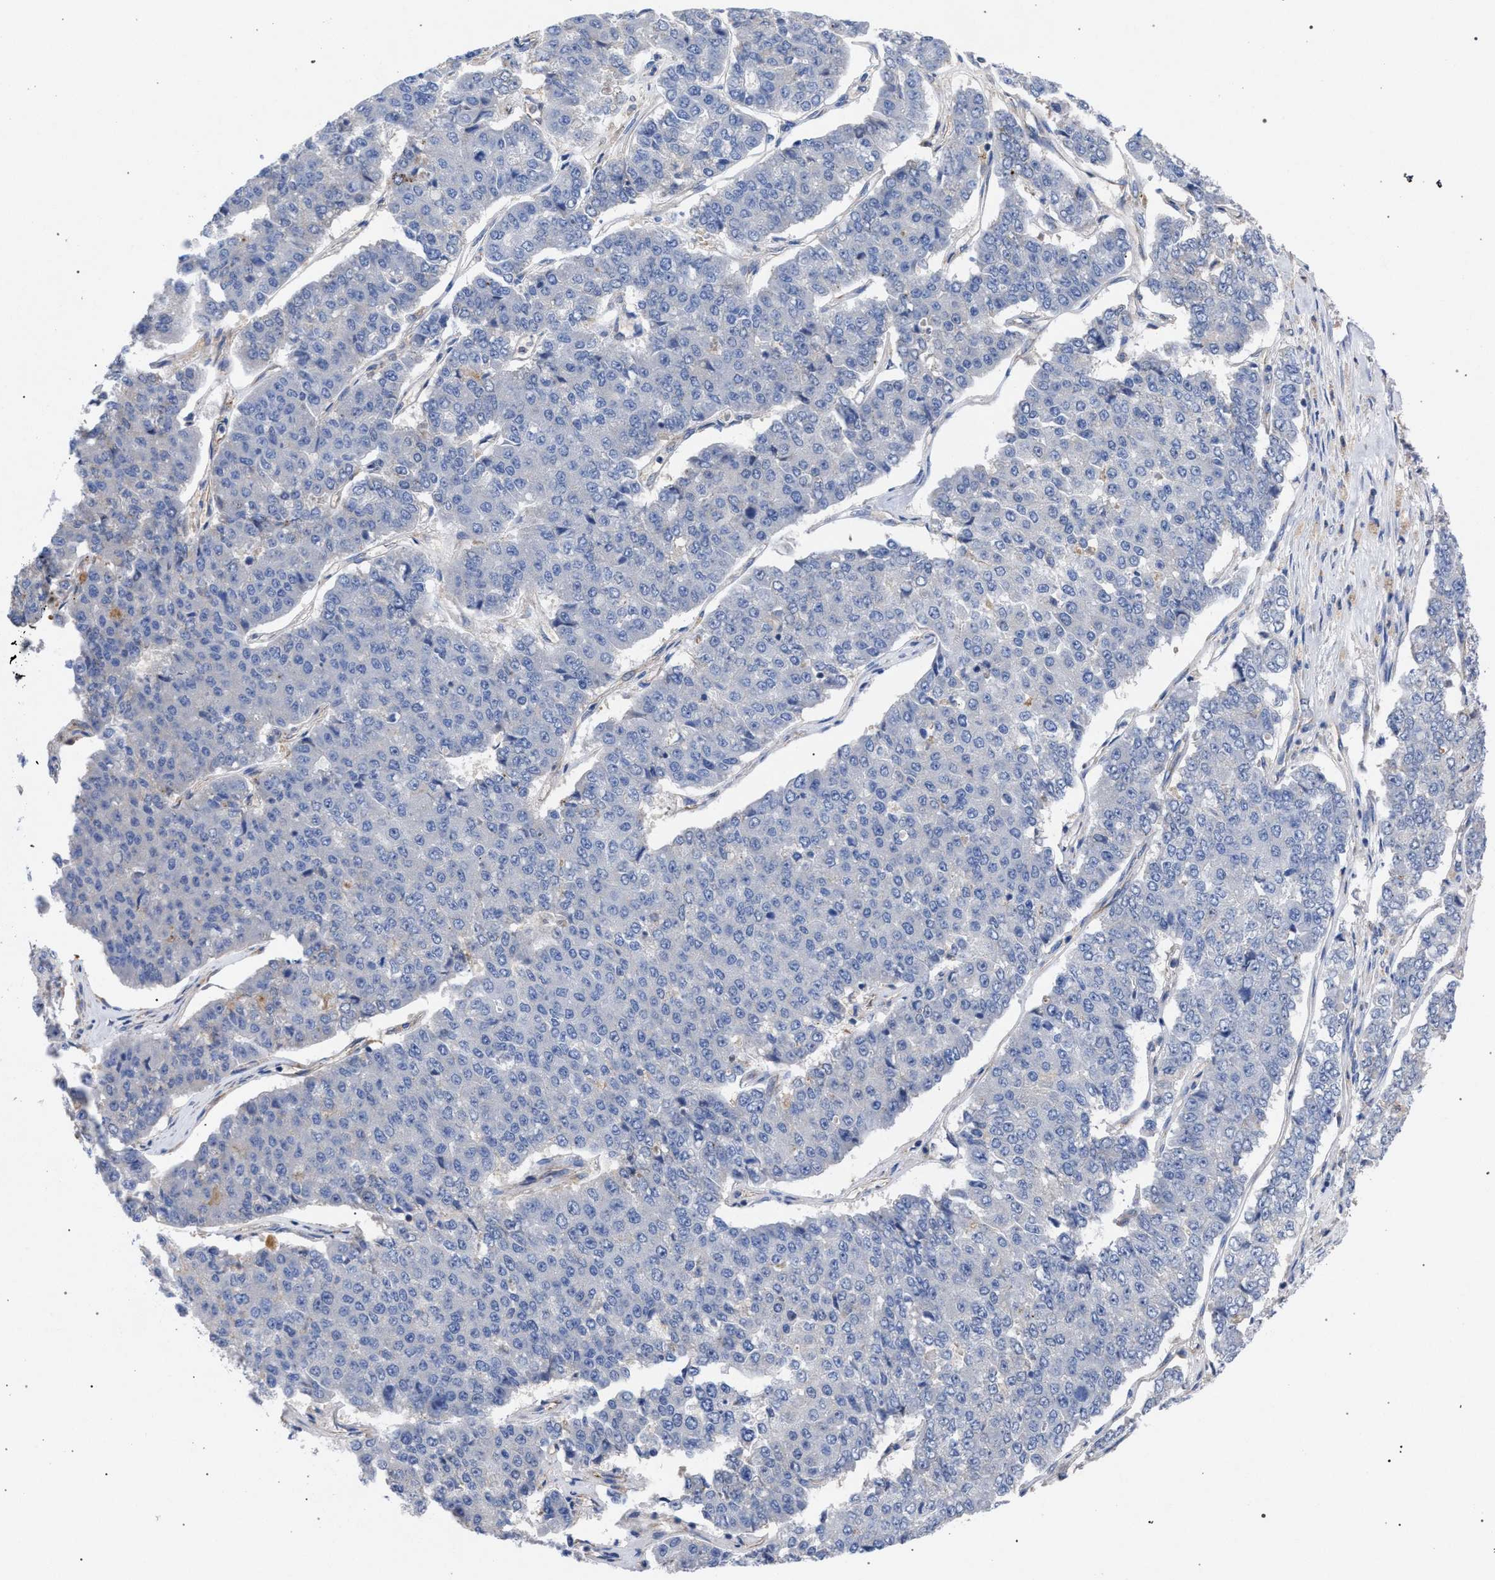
{"staining": {"intensity": "negative", "quantity": "none", "location": "none"}, "tissue": "pancreatic cancer", "cell_type": "Tumor cells", "image_type": "cancer", "snomed": [{"axis": "morphology", "description": "Adenocarcinoma, NOS"}, {"axis": "topography", "description": "Pancreas"}], "caption": "Tumor cells are negative for brown protein staining in pancreatic cancer.", "gene": "GMPR", "patient": {"sex": "male", "age": 50}}